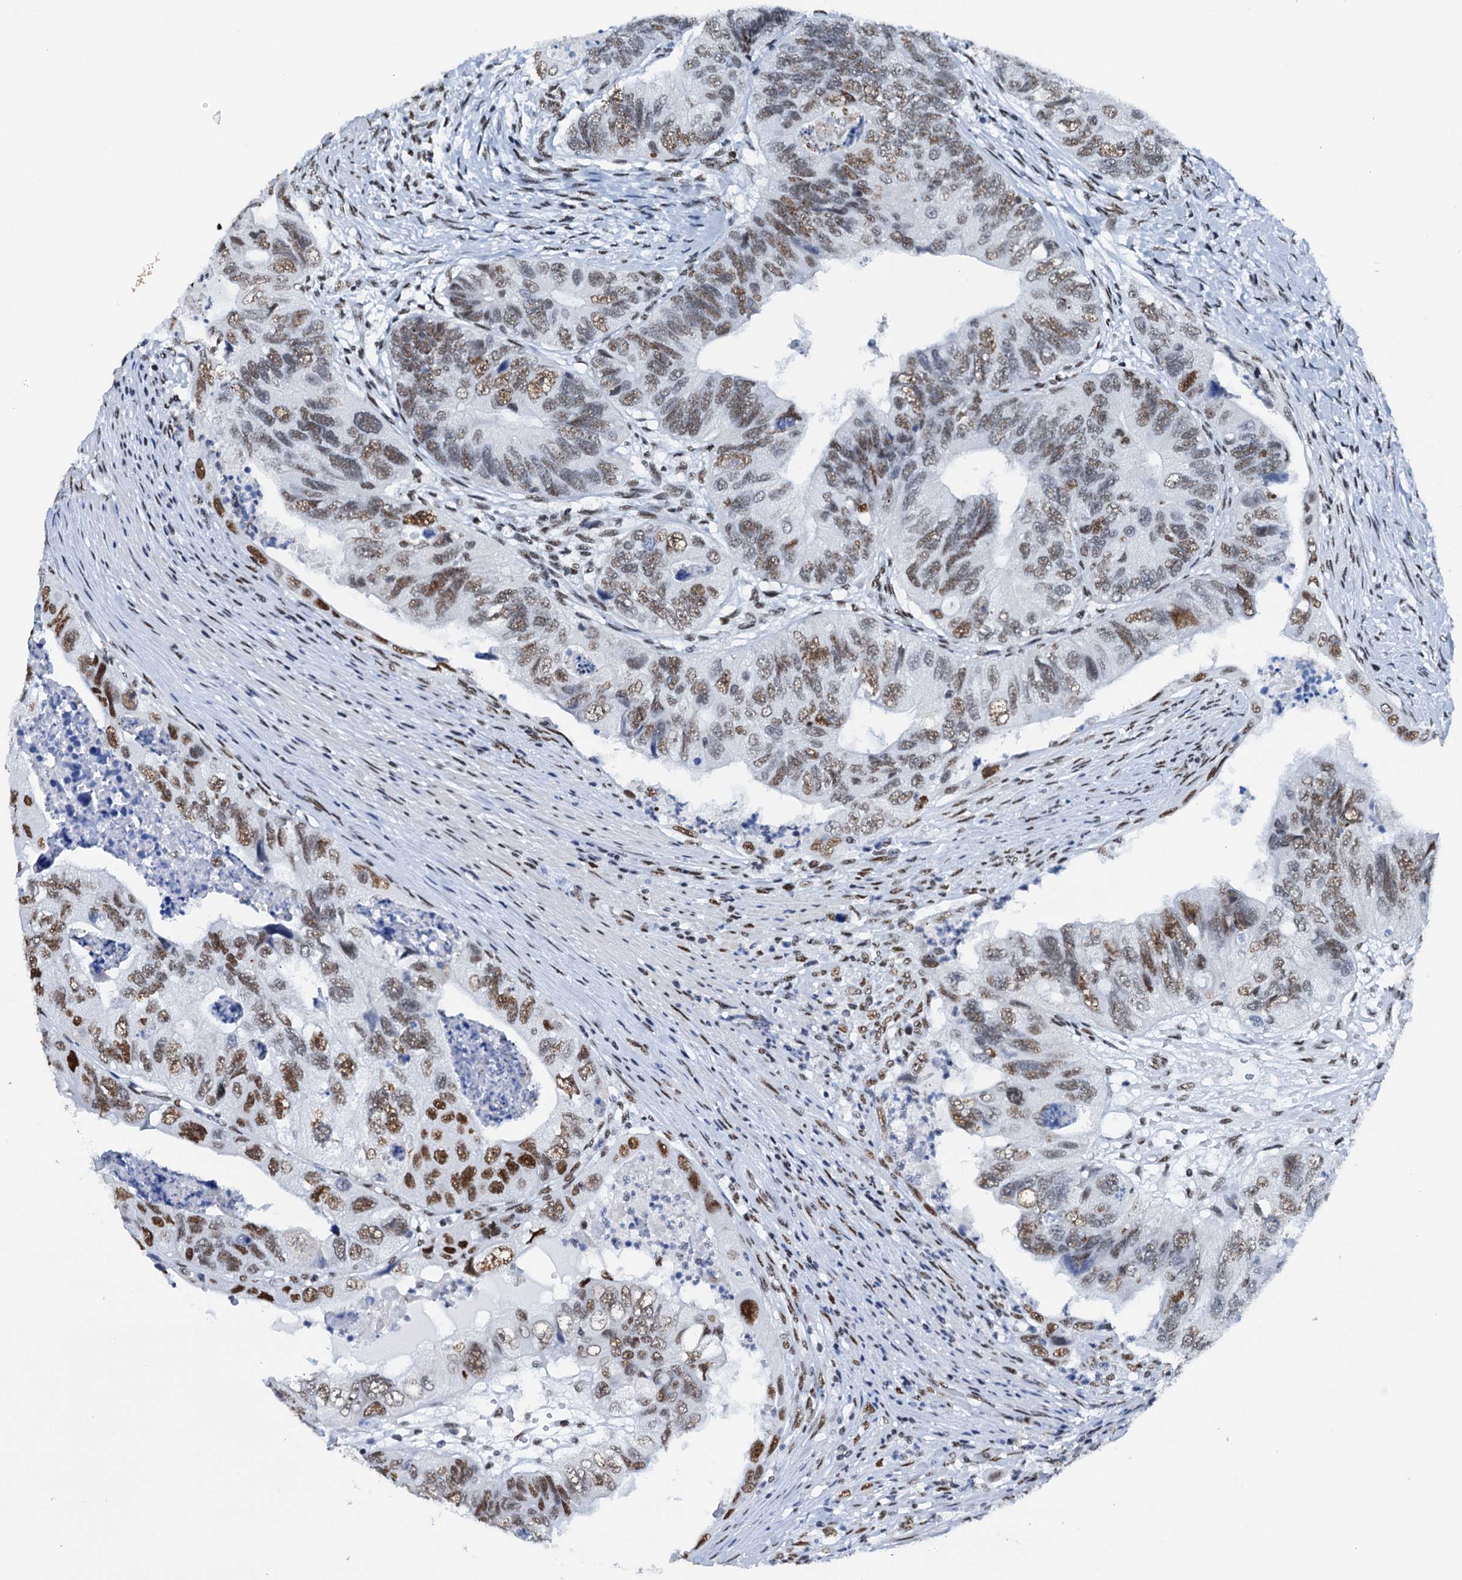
{"staining": {"intensity": "moderate", "quantity": ">75%", "location": "nuclear"}, "tissue": "colorectal cancer", "cell_type": "Tumor cells", "image_type": "cancer", "snomed": [{"axis": "morphology", "description": "Adenocarcinoma, NOS"}, {"axis": "topography", "description": "Rectum"}], "caption": "Human colorectal cancer stained for a protein (brown) displays moderate nuclear positive staining in approximately >75% of tumor cells.", "gene": "SLTM", "patient": {"sex": "male", "age": 63}}